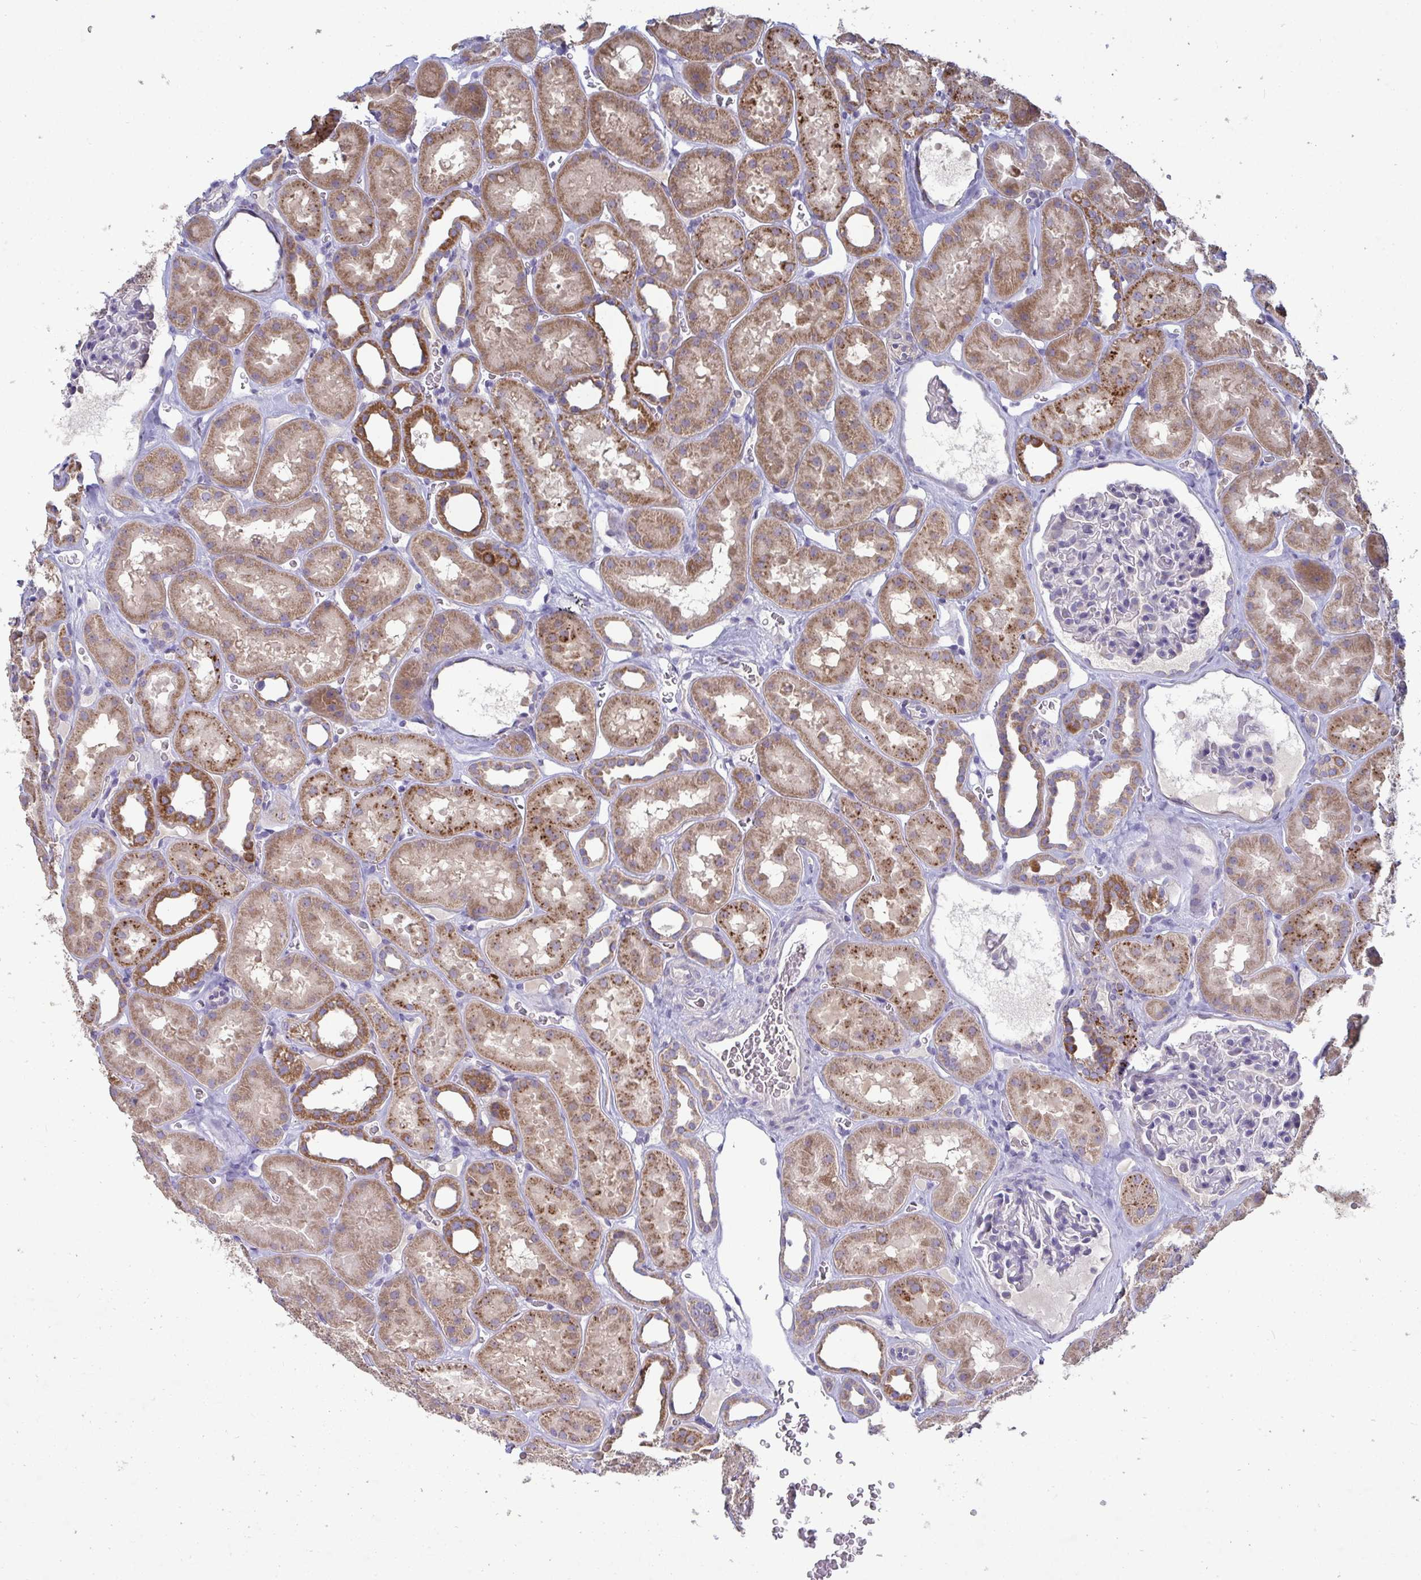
{"staining": {"intensity": "negative", "quantity": "none", "location": "none"}, "tissue": "kidney", "cell_type": "Cells in glomeruli", "image_type": "normal", "snomed": [{"axis": "morphology", "description": "Normal tissue, NOS"}, {"axis": "topography", "description": "Kidney"}], "caption": "High magnification brightfield microscopy of normal kidney stained with DAB (3,3'-diaminobenzidine) (brown) and counterstained with hematoxylin (blue): cells in glomeruli show no significant positivity.", "gene": "GALNT13", "patient": {"sex": "female", "age": 41}}